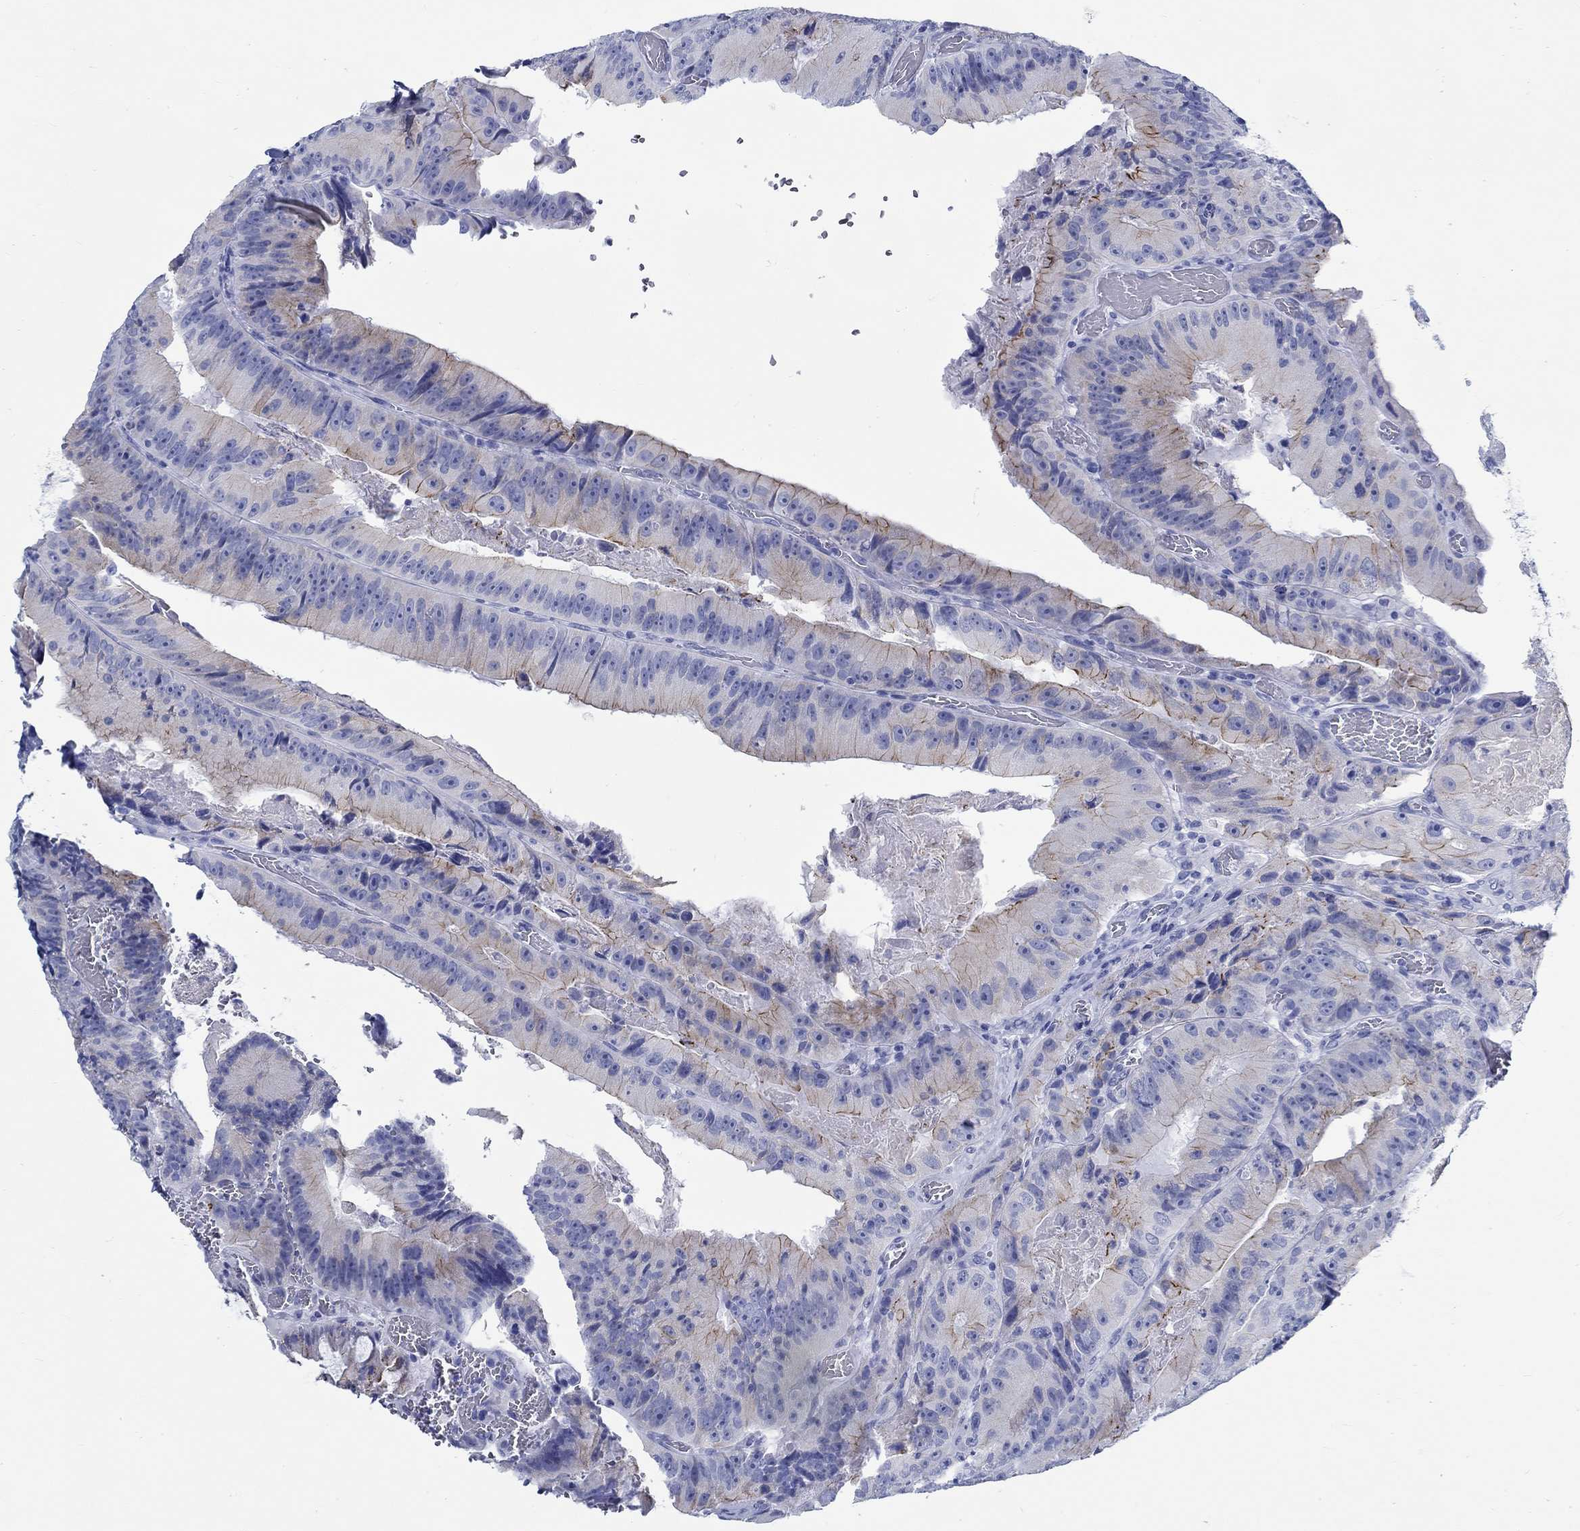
{"staining": {"intensity": "strong", "quantity": "<25%", "location": "cytoplasmic/membranous"}, "tissue": "colorectal cancer", "cell_type": "Tumor cells", "image_type": "cancer", "snomed": [{"axis": "morphology", "description": "Adenocarcinoma, NOS"}, {"axis": "topography", "description": "Colon"}], "caption": "A brown stain labels strong cytoplasmic/membranous staining of a protein in colorectal cancer tumor cells.", "gene": "RD3L", "patient": {"sex": "female", "age": 86}}